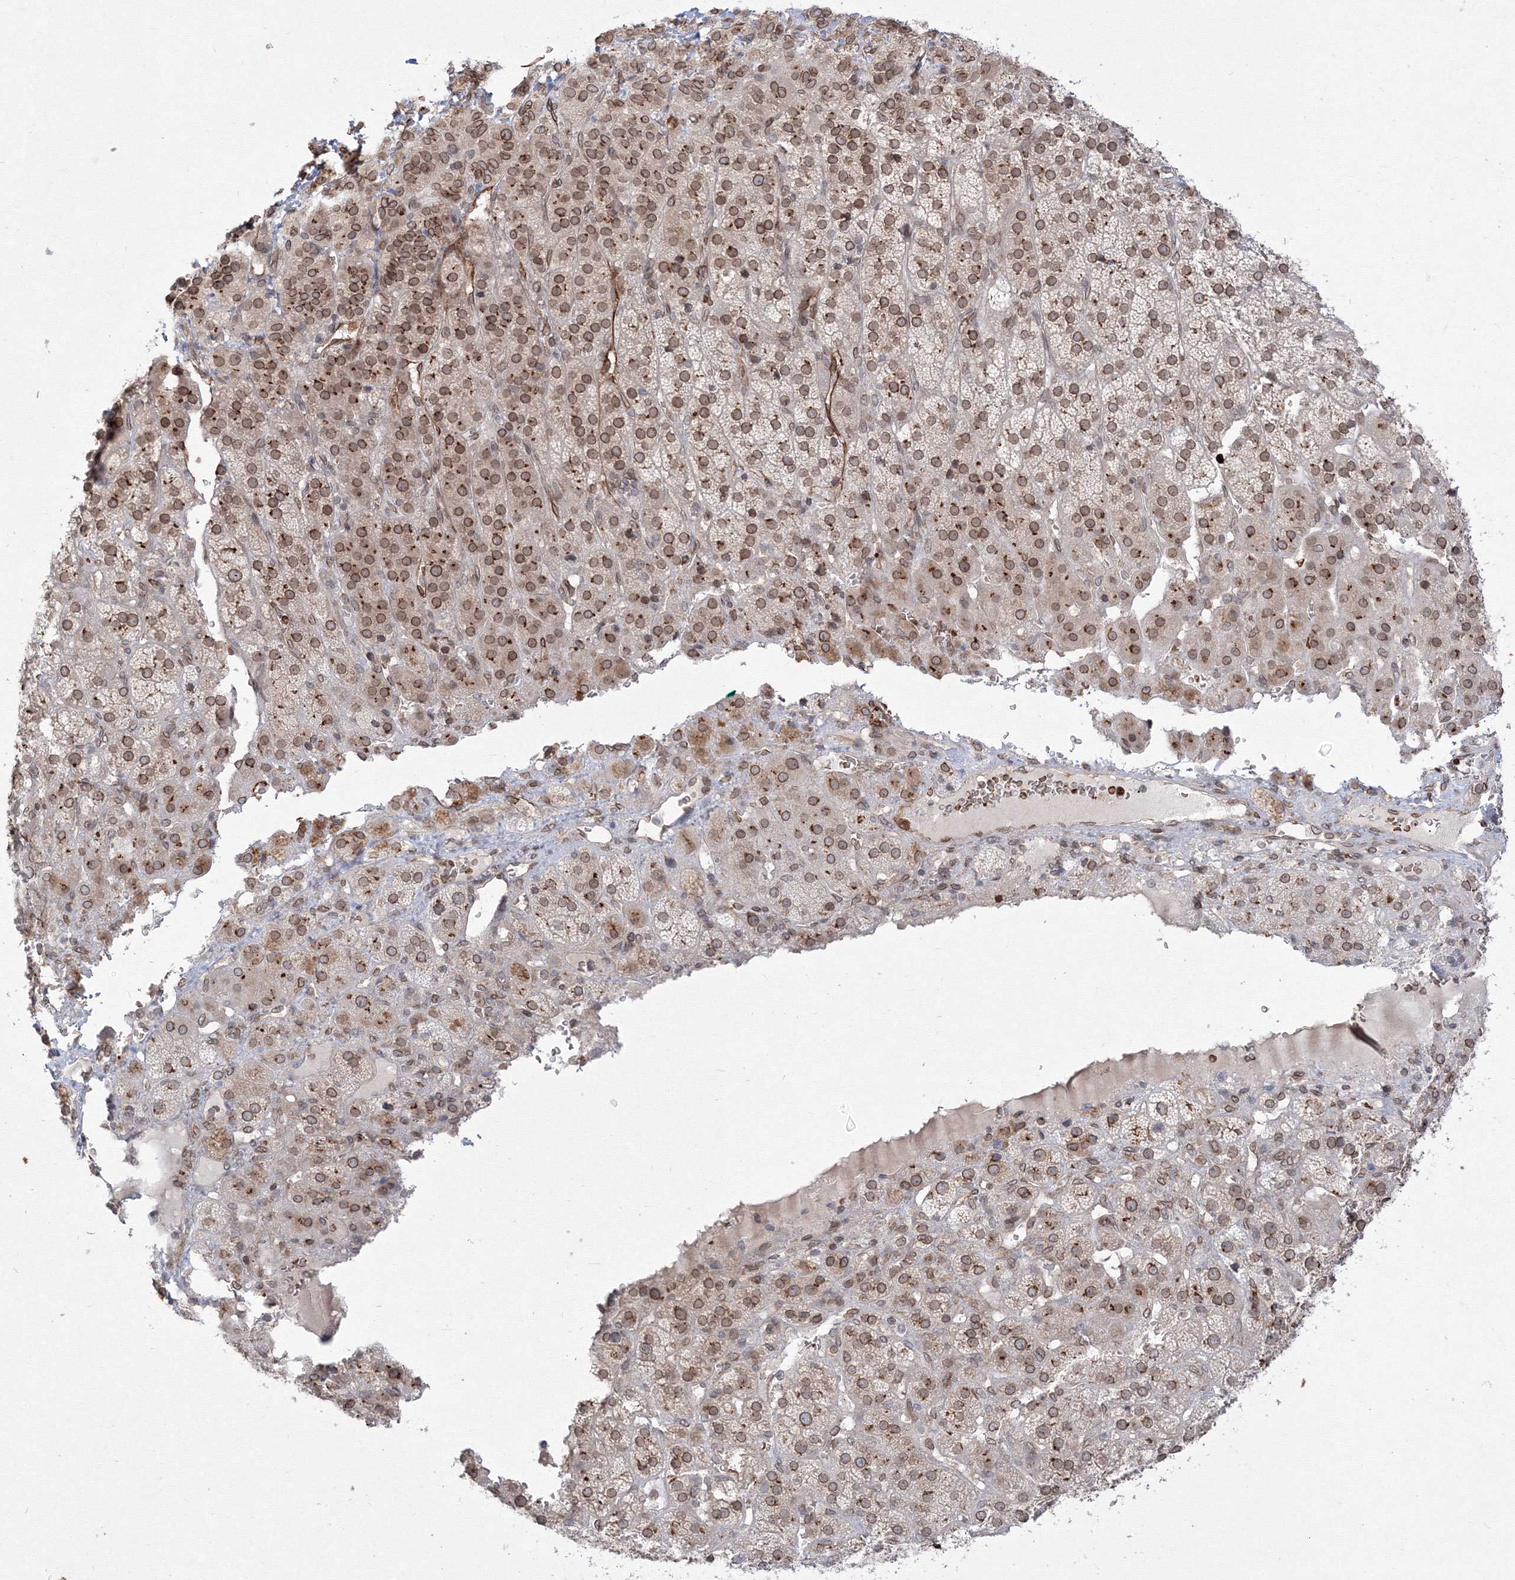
{"staining": {"intensity": "moderate", "quantity": ">75%", "location": "cytoplasmic/membranous,nuclear"}, "tissue": "adrenal gland", "cell_type": "Glandular cells", "image_type": "normal", "snomed": [{"axis": "morphology", "description": "Normal tissue, NOS"}, {"axis": "topography", "description": "Adrenal gland"}], "caption": "IHC image of normal adrenal gland stained for a protein (brown), which exhibits medium levels of moderate cytoplasmic/membranous,nuclear staining in about >75% of glandular cells.", "gene": "DNAJB2", "patient": {"sex": "female", "age": 57}}